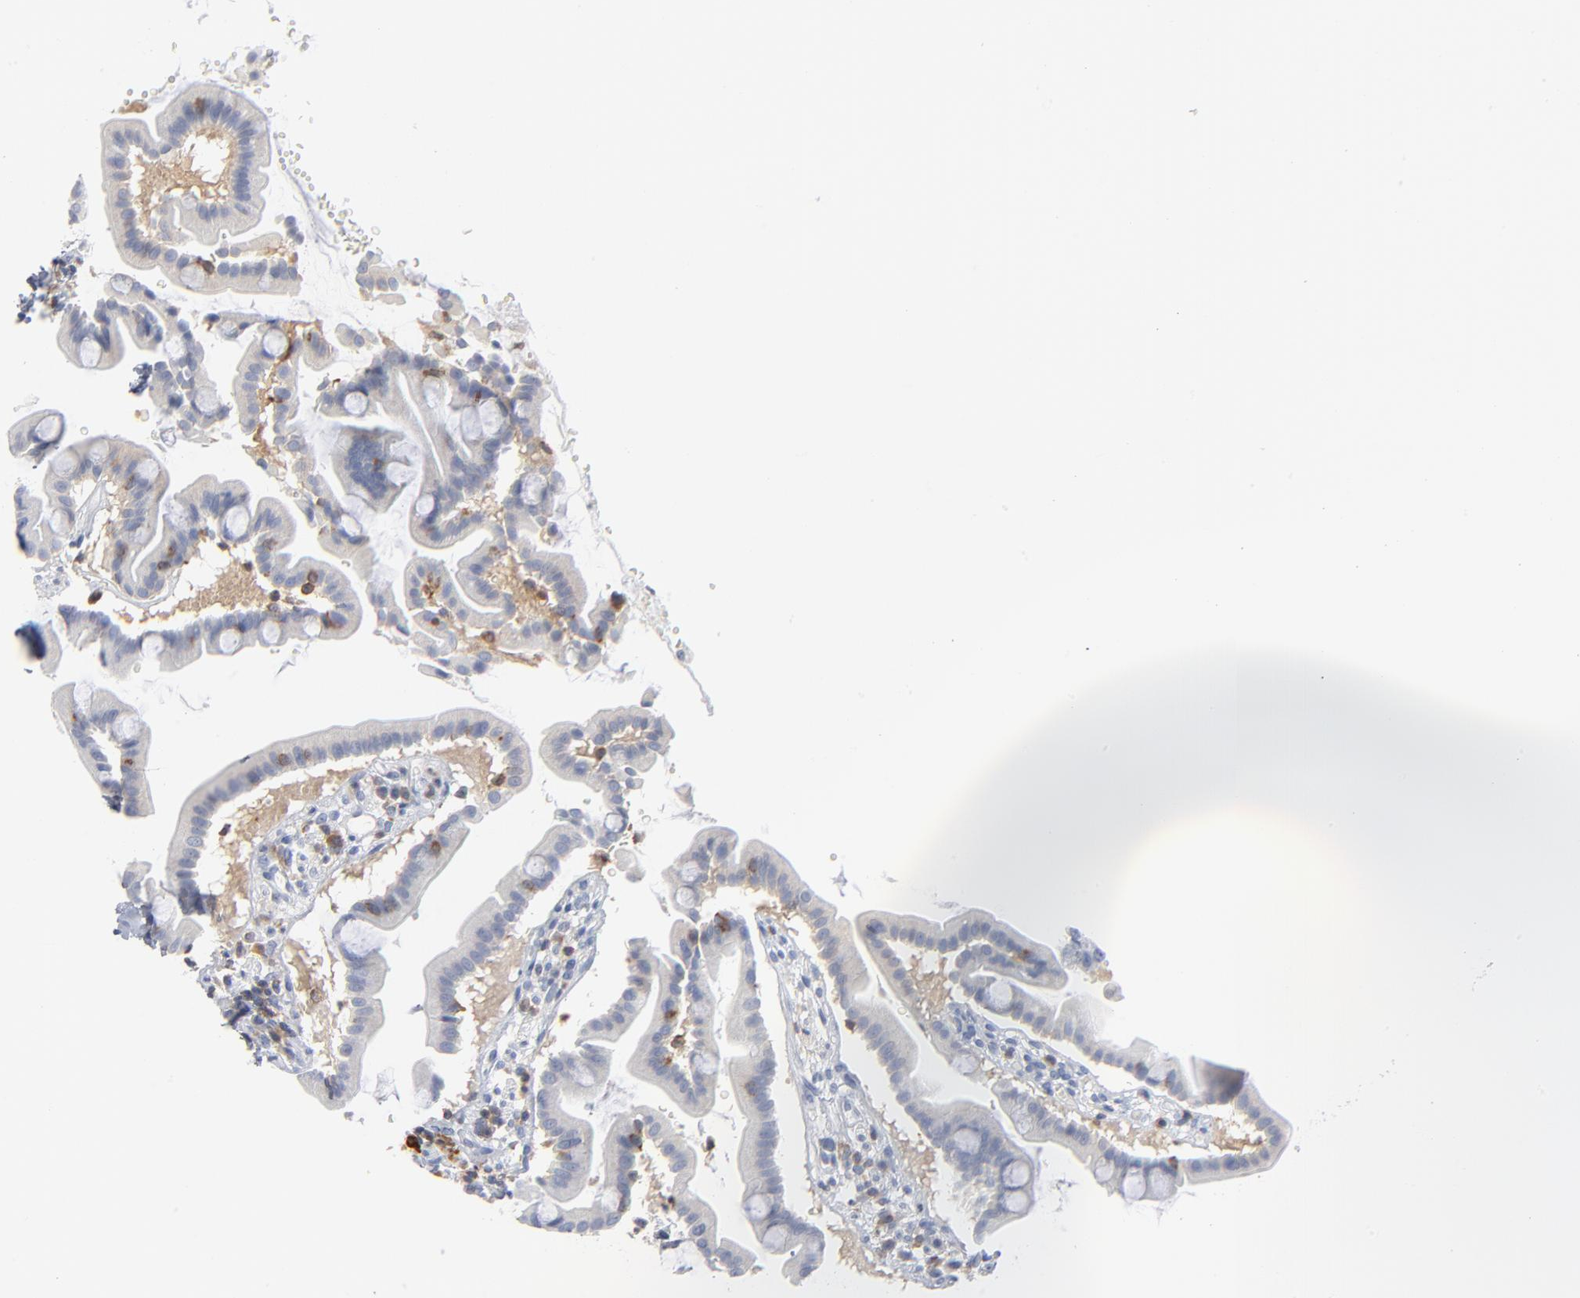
{"staining": {"intensity": "negative", "quantity": "none", "location": "none"}, "tissue": "duodenum", "cell_type": "Glandular cells", "image_type": "normal", "snomed": [{"axis": "morphology", "description": "Normal tissue, NOS"}, {"axis": "topography", "description": "Duodenum"}], "caption": "High power microscopy micrograph of an immunohistochemistry photomicrograph of normal duodenum, revealing no significant expression in glandular cells.", "gene": "PTK2B", "patient": {"sex": "male", "age": 50}}